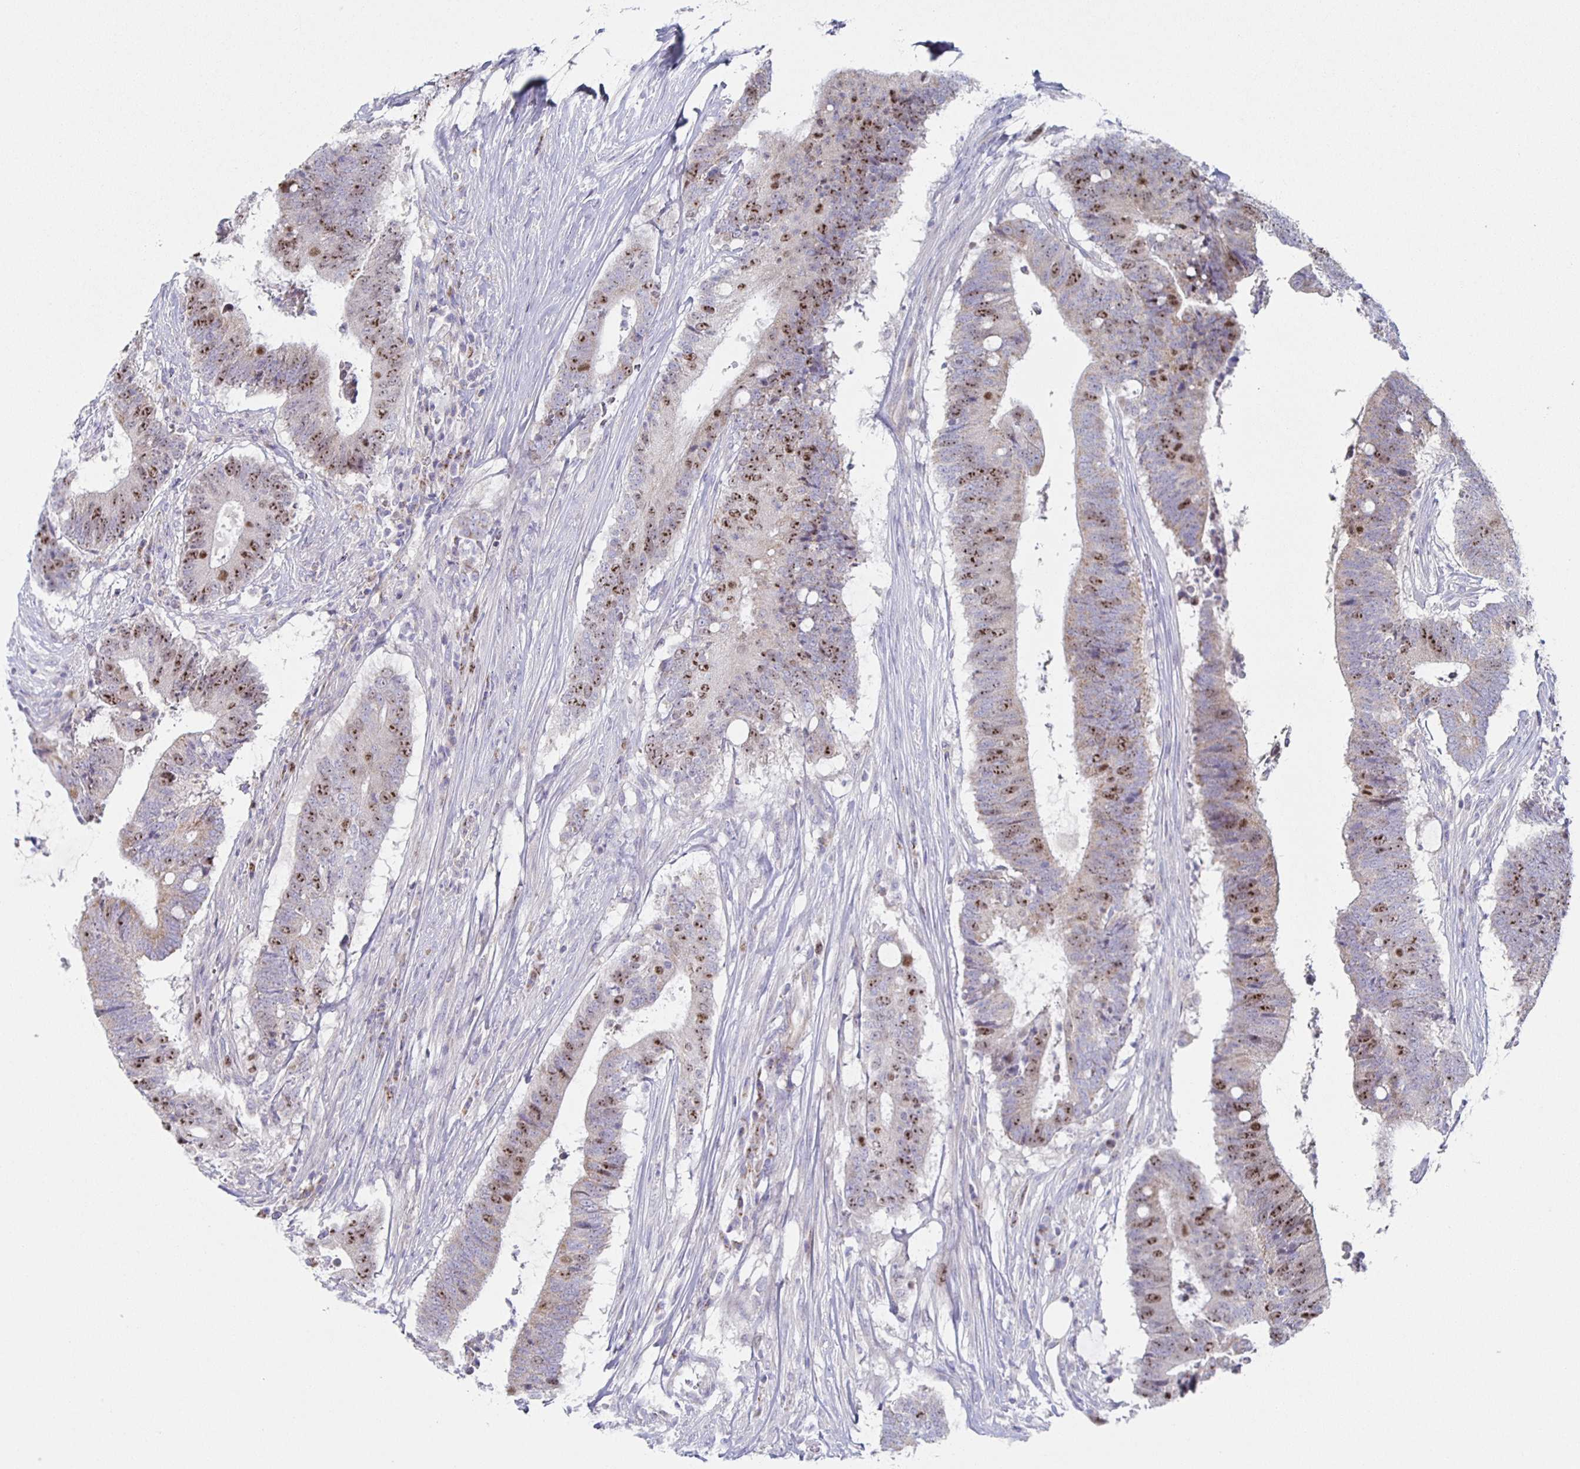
{"staining": {"intensity": "moderate", "quantity": "25%-75%", "location": "nuclear"}, "tissue": "colorectal cancer", "cell_type": "Tumor cells", "image_type": "cancer", "snomed": [{"axis": "morphology", "description": "Adenocarcinoma, NOS"}, {"axis": "topography", "description": "Colon"}], "caption": "Moderate nuclear expression for a protein is seen in about 25%-75% of tumor cells of adenocarcinoma (colorectal) using immunohistochemistry.", "gene": "CENPH", "patient": {"sex": "female", "age": 43}}